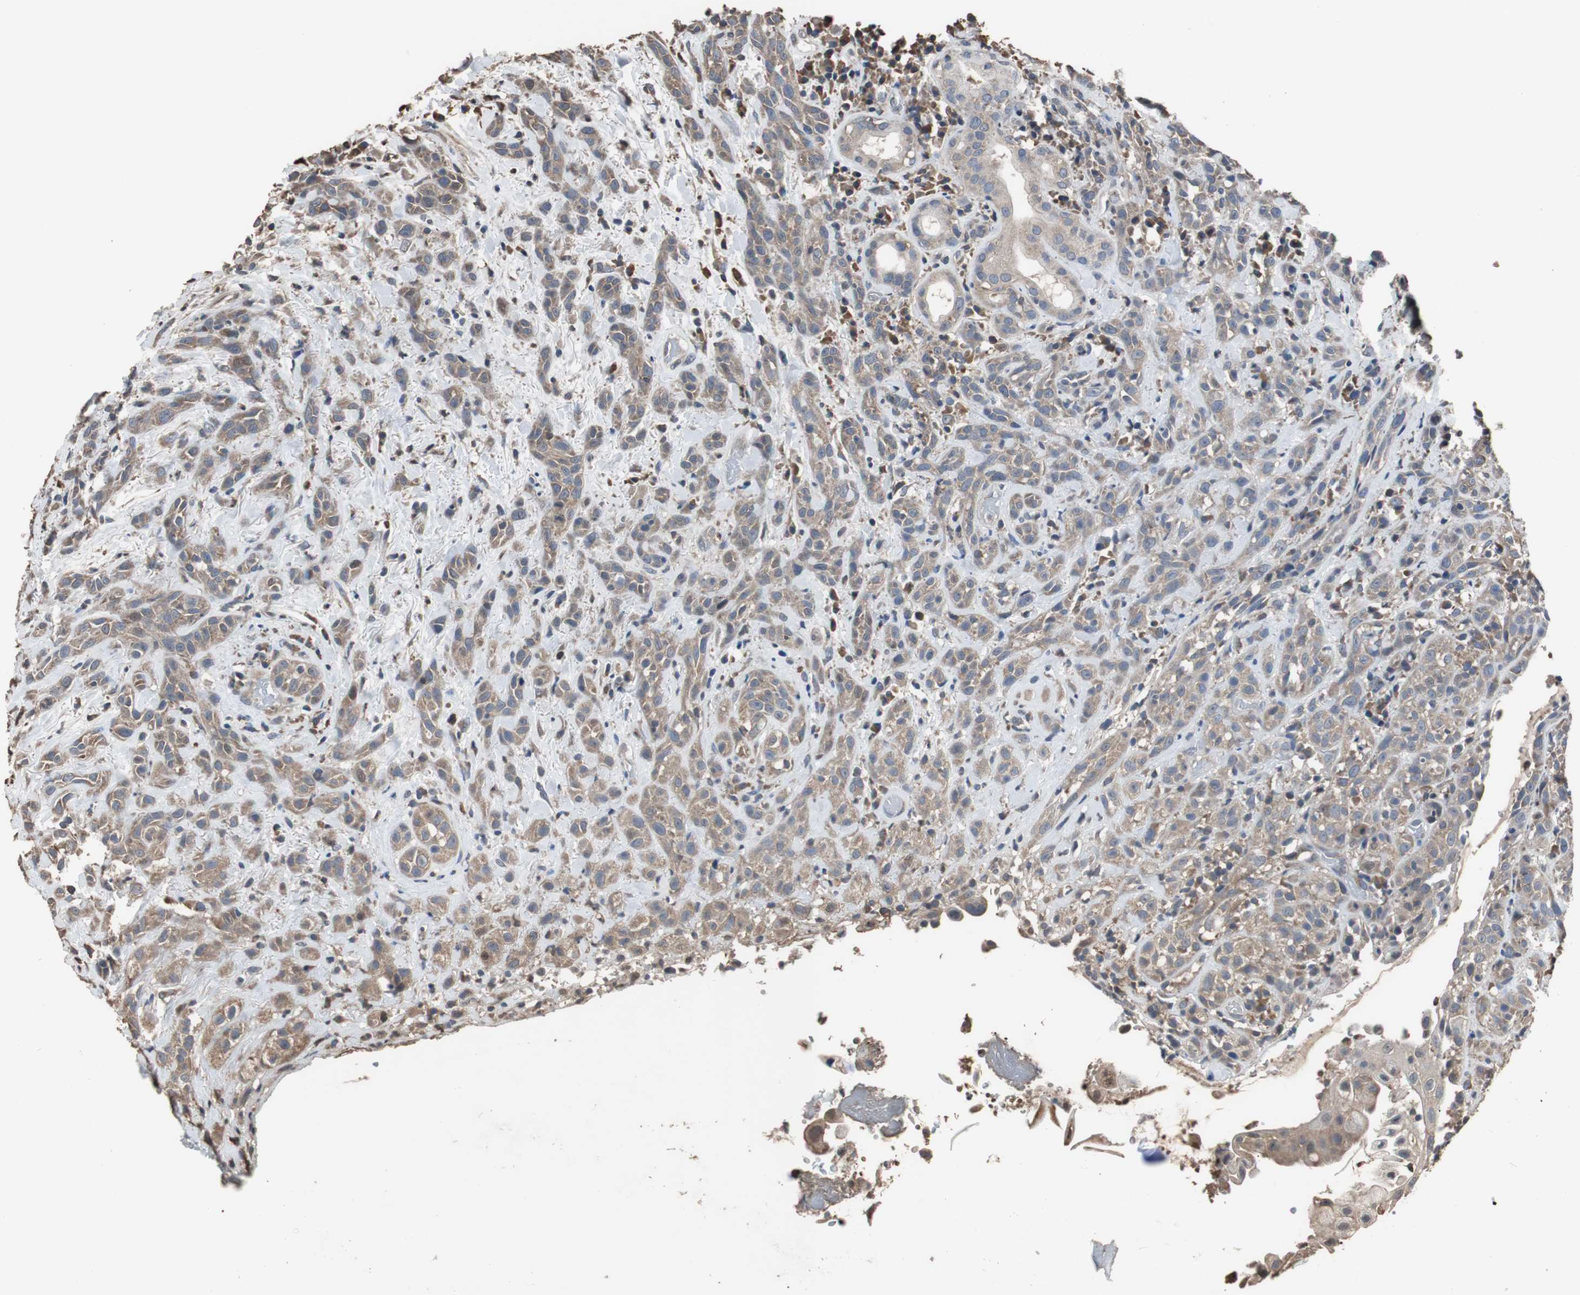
{"staining": {"intensity": "weak", "quantity": ">75%", "location": "cytoplasmic/membranous"}, "tissue": "head and neck cancer", "cell_type": "Tumor cells", "image_type": "cancer", "snomed": [{"axis": "morphology", "description": "Squamous cell carcinoma, NOS"}, {"axis": "topography", "description": "Head-Neck"}], "caption": "Immunohistochemistry (DAB (3,3'-diaminobenzidine)) staining of human head and neck squamous cell carcinoma displays weak cytoplasmic/membranous protein positivity in approximately >75% of tumor cells.", "gene": "SCIMP", "patient": {"sex": "male", "age": 62}}